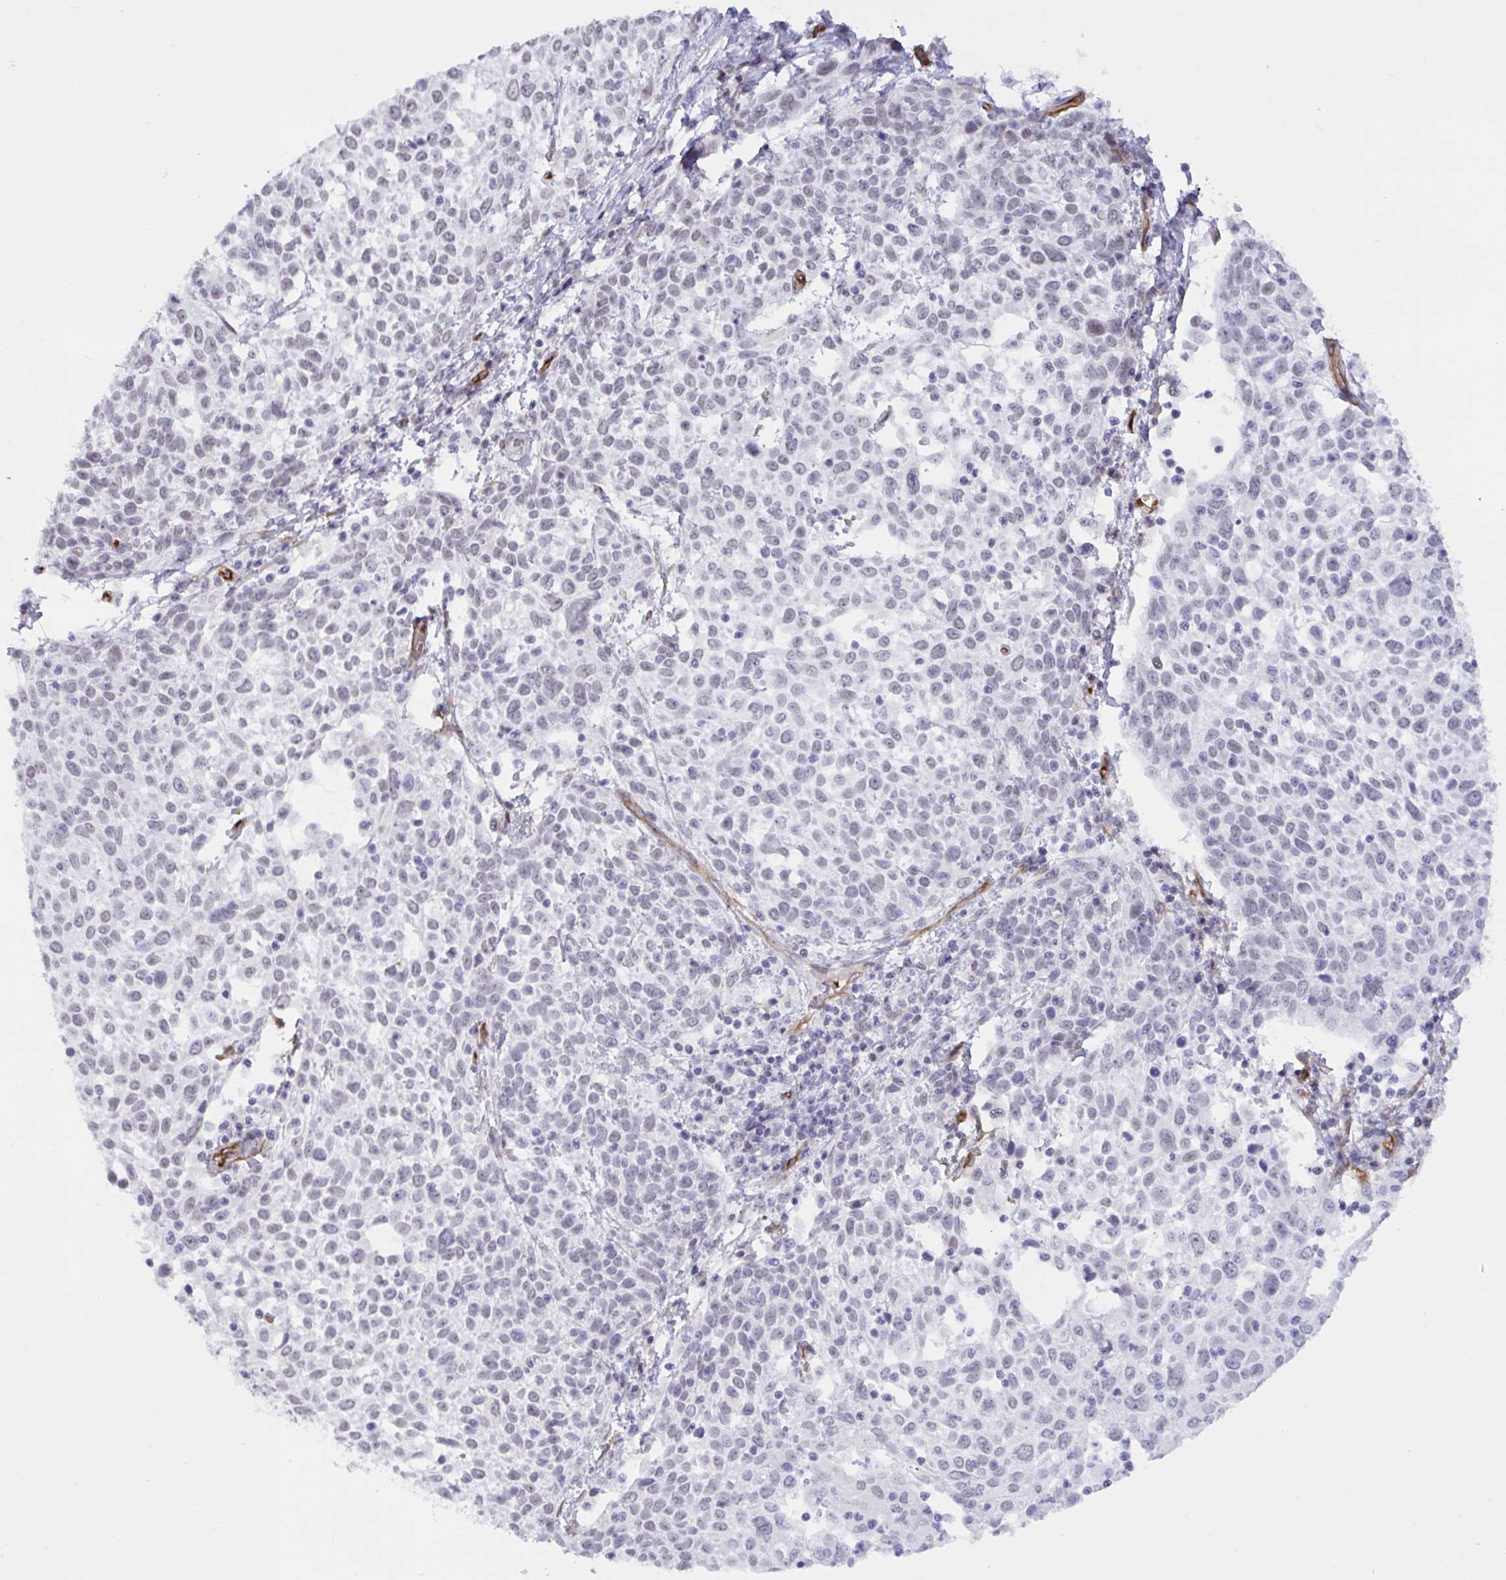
{"staining": {"intensity": "negative", "quantity": "none", "location": "none"}, "tissue": "cervical cancer", "cell_type": "Tumor cells", "image_type": "cancer", "snomed": [{"axis": "morphology", "description": "Squamous cell carcinoma, NOS"}, {"axis": "topography", "description": "Cervix"}], "caption": "High magnification brightfield microscopy of cervical squamous cell carcinoma stained with DAB (3,3'-diaminobenzidine) (brown) and counterstained with hematoxylin (blue): tumor cells show no significant positivity.", "gene": "EML1", "patient": {"sex": "female", "age": 61}}